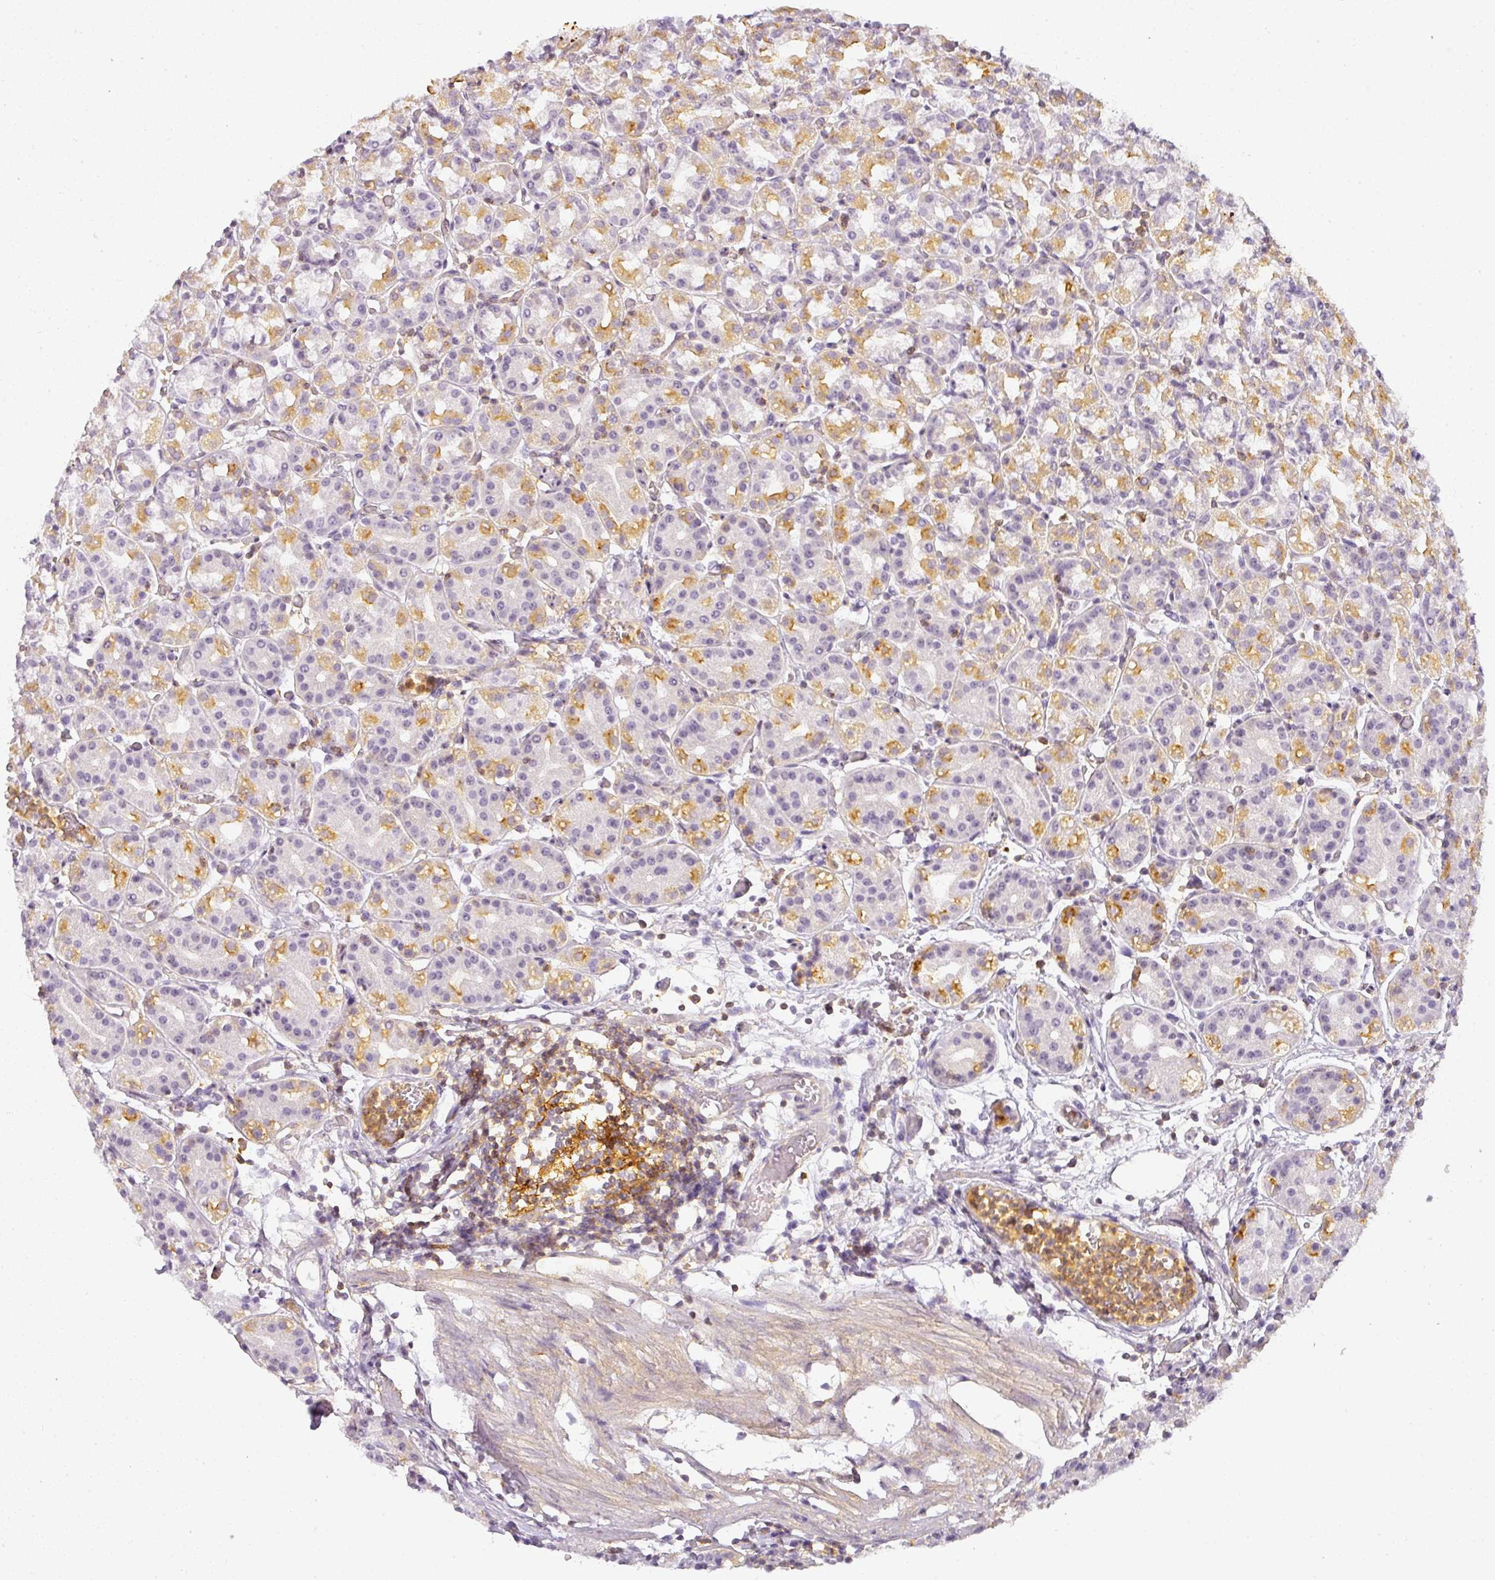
{"staining": {"intensity": "moderate", "quantity": "25%-75%", "location": "cytoplasmic/membranous"}, "tissue": "stomach", "cell_type": "Glandular cells", "image_type": "normal", "snomed": [{"axis": "morphology", "description": "Normal tissue, NOS"}, {"axis": "topography", "description": "Stomach"}], "caption": "Stomach stained with DAB IHC demonstrates medium levels of moderate cytoplasmic/membranous positivity in approximately 25%-75% of glandular cells. Nuclei are stained in blue.", "gene": "TMEM42", "patient": {"sex": "female", "age": 57}}